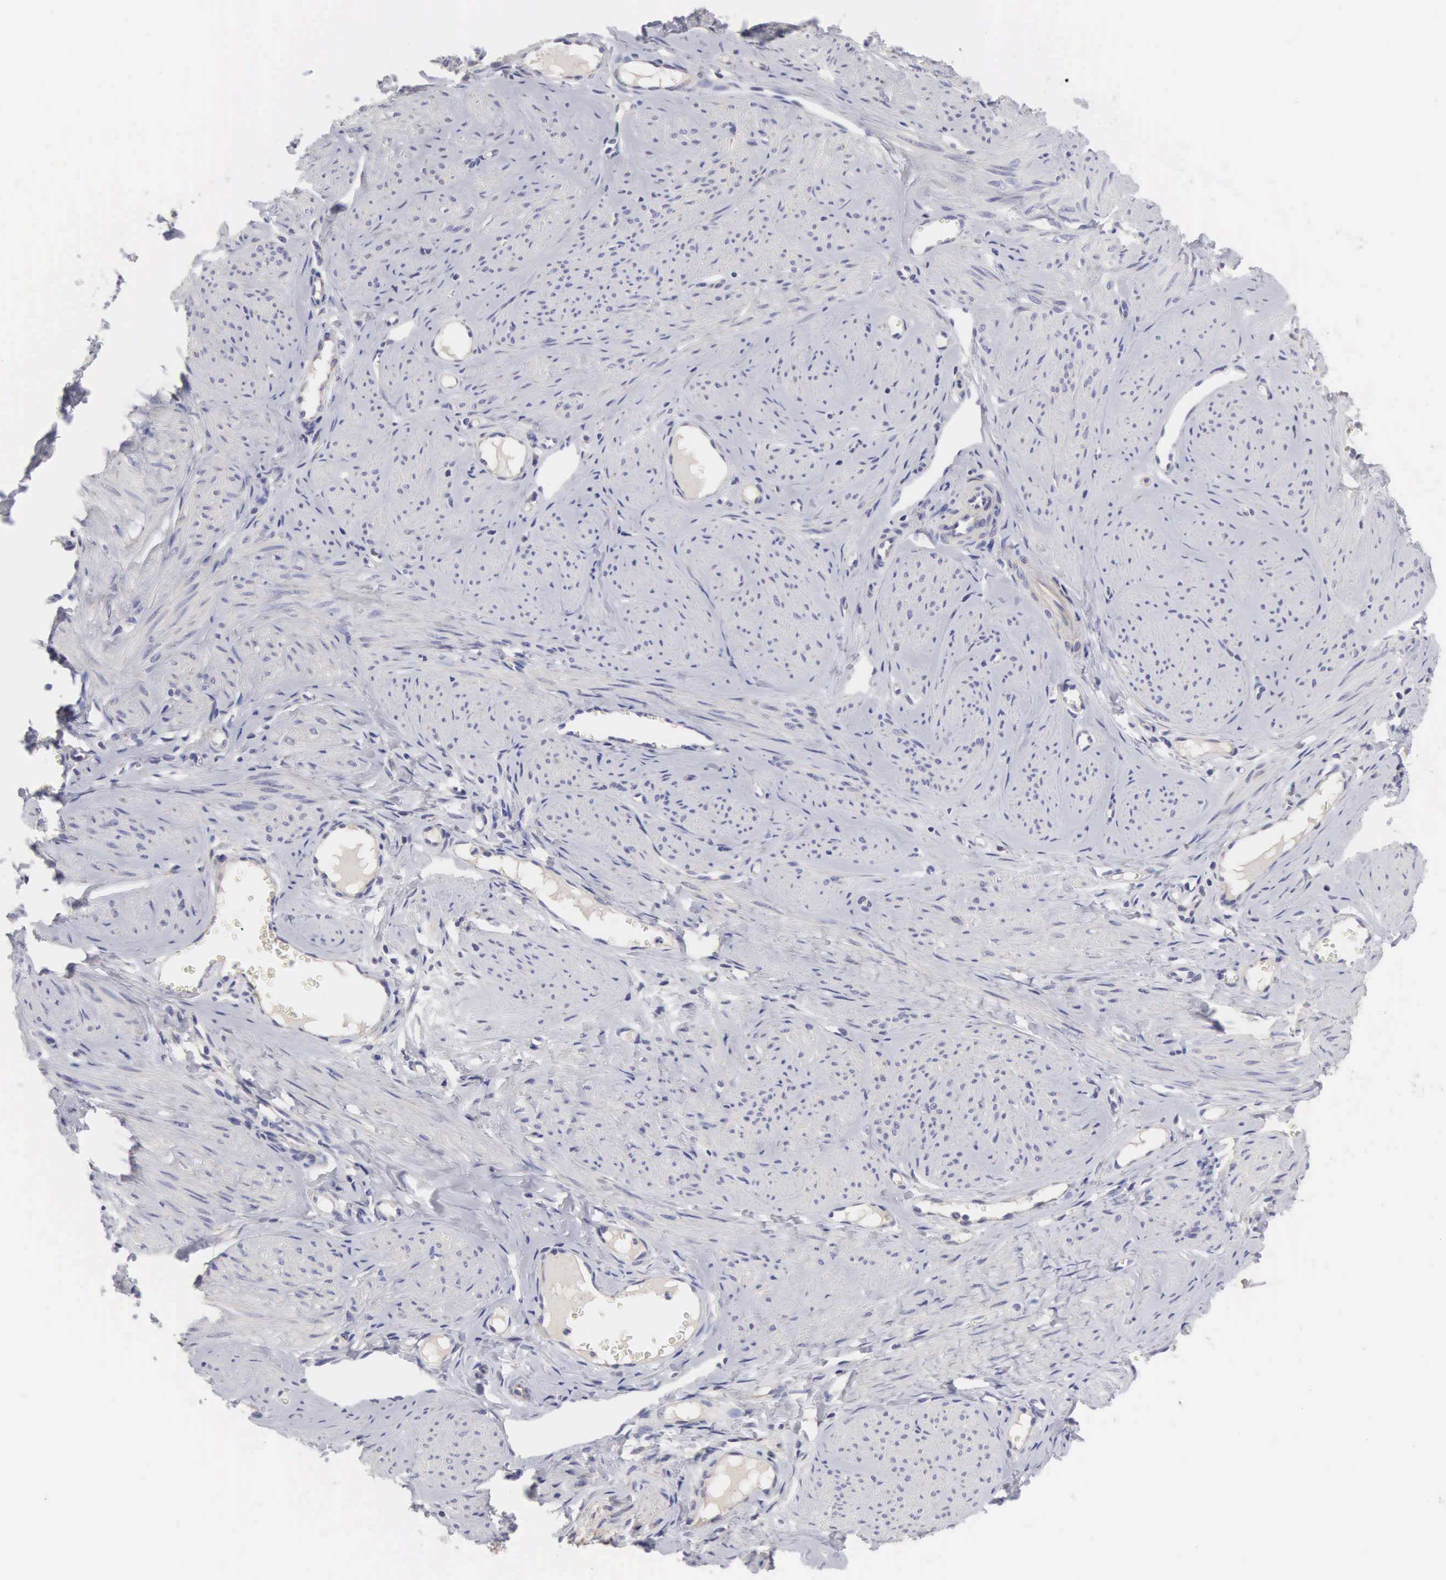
{"staining": {"intensity": "negative", "quantity": "none", "location": "none"}, "tissue": "smooth muscle", "cell_type": "Smooth muscle cells", "image_type": "normal", "snomed": [{"axis": "morphology", "description": "Normal tissue, NOS"}, {"axis": "topography", "description": "Uterus"}], "caption": "This is an immunohistochemistry micrograph of benign human smooth muscle. There is no staining in smooth muscle cells.", "gene": "SLITRK4", "patient": {"sex": "female", "age": 45}}